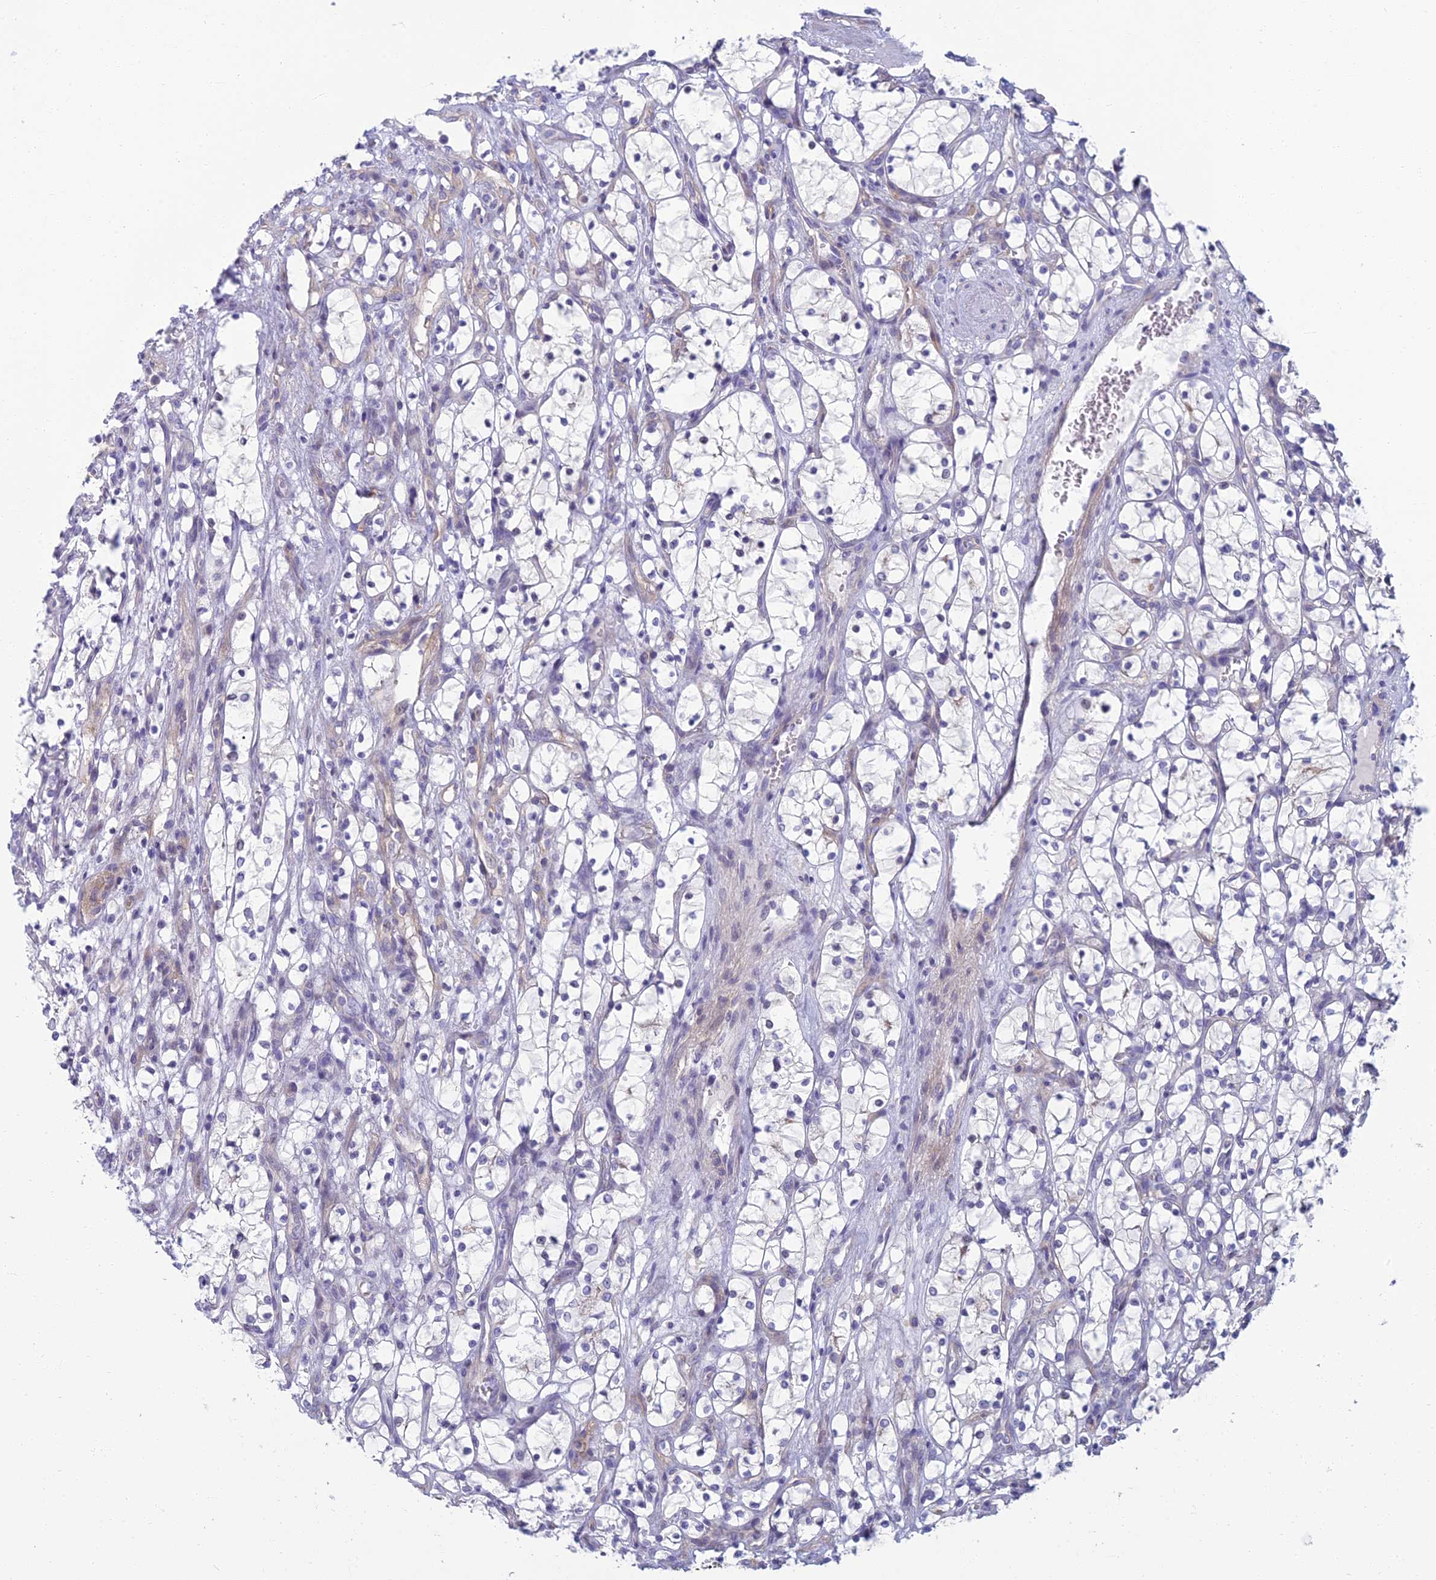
{"staining": {"intensity": "negative", "quantity": "none", "location": "none"}, "tissue": "renal cancer", "cell_type": "Tumor cells", "image_type": "cancer", "snomed": [{"axis": "morphology", "description": "Adenocarcinoma, NOS"}, {"axis": "topography", "description": "Kidney"}], "caption": "Immunohistochemical staining of human renal cancer (adenocarcinoma) reveals no significant positivity in tumor cells.", "gene": "NEURL1", "patient": {"sex": "female", "age": 69}}